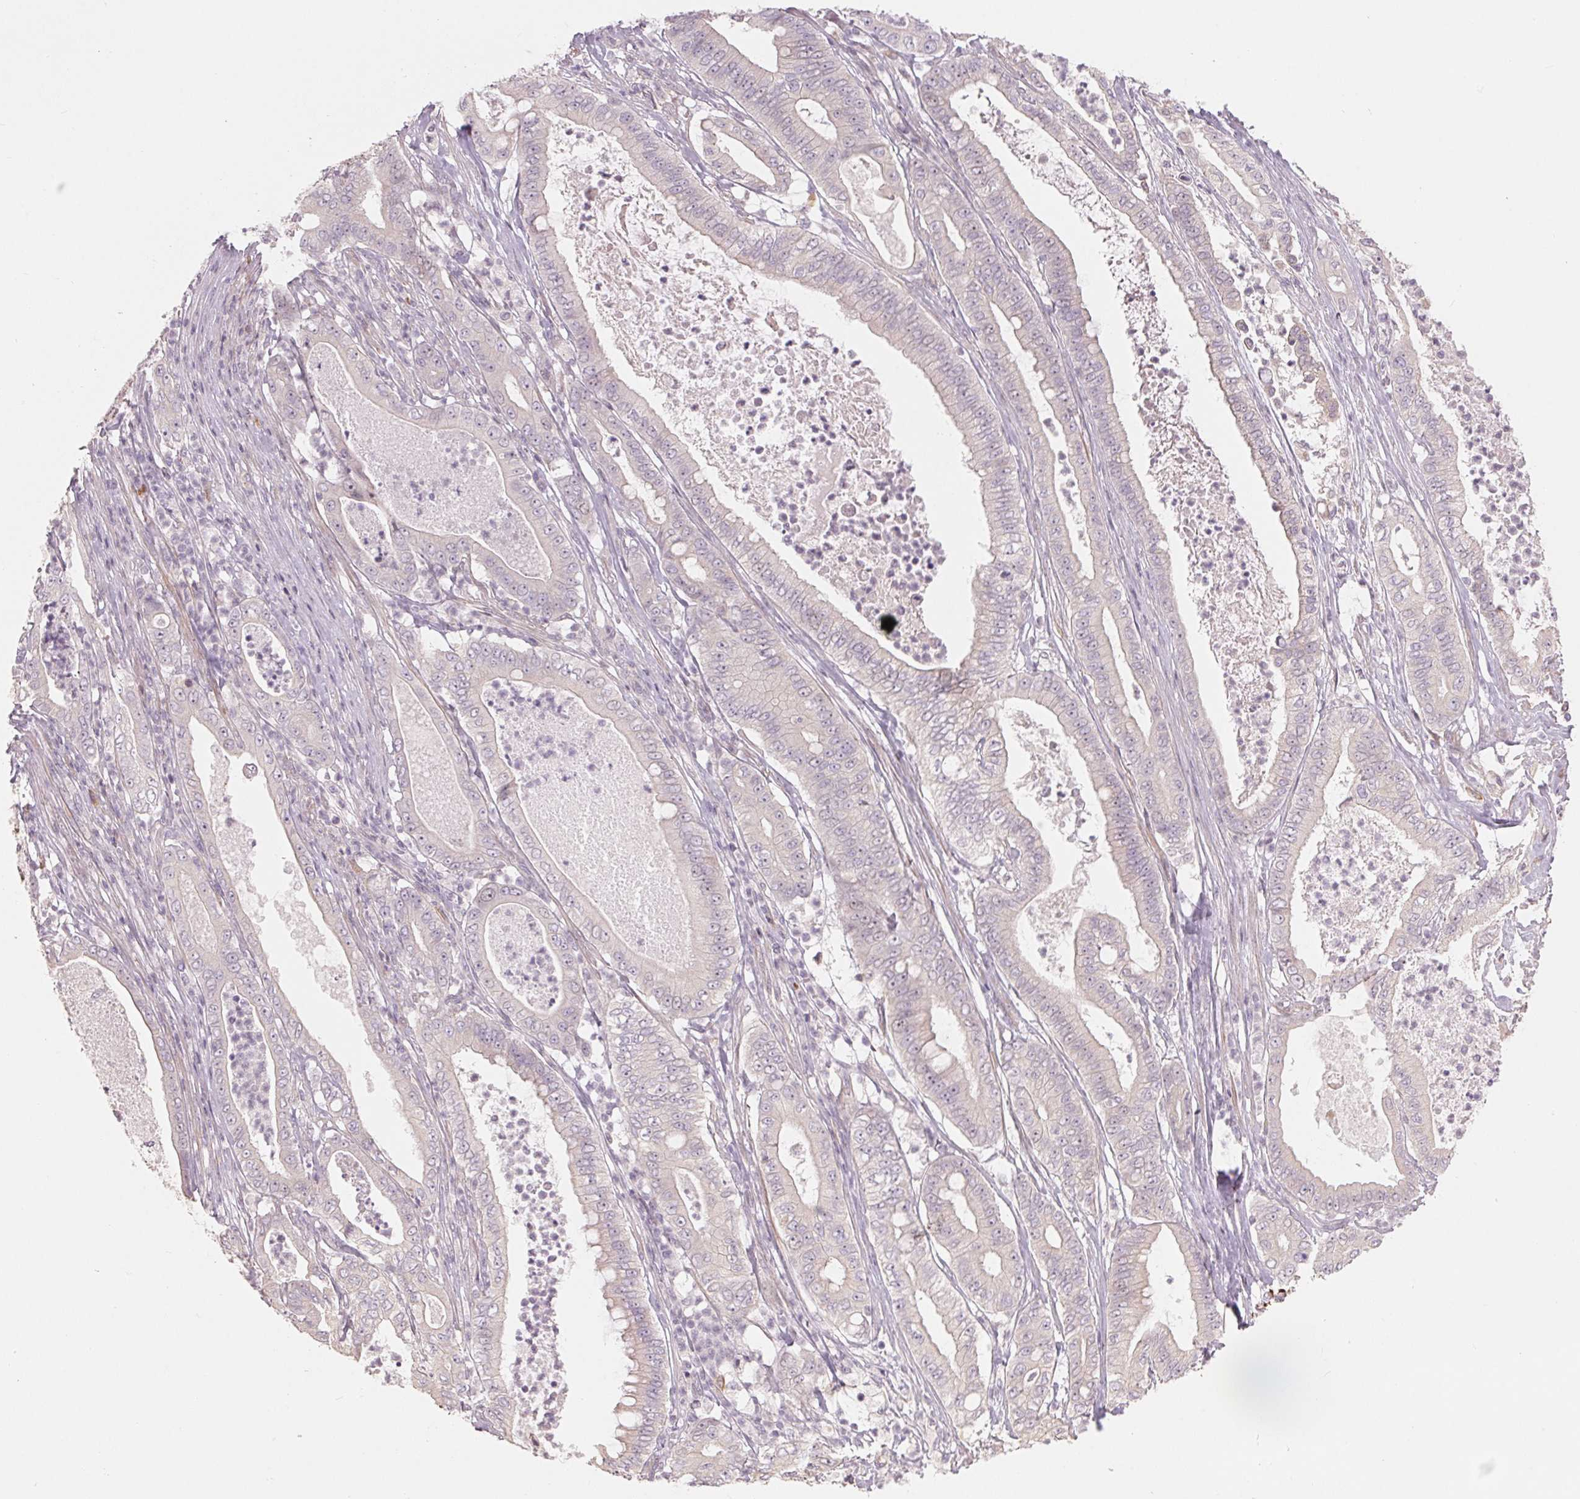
{"staining": {"intensity": "negative", "quantity": "none", "location": "none"}, "tissue": "pancreatic cancer", "cell_type": "Tumor cells", "image_type": "cancer", "snomed": [{"axis": "morphology", "description": "Adenocarcinoma, NOS"}, {"axis": "topography", "description": "Pancreas"}], "caption": "Tumor cells show no significant positivity in pancreatic cancer (adenocarcinoma).", "gene": "DENND2C", "patient": {"sex": "male", "age": 71}}